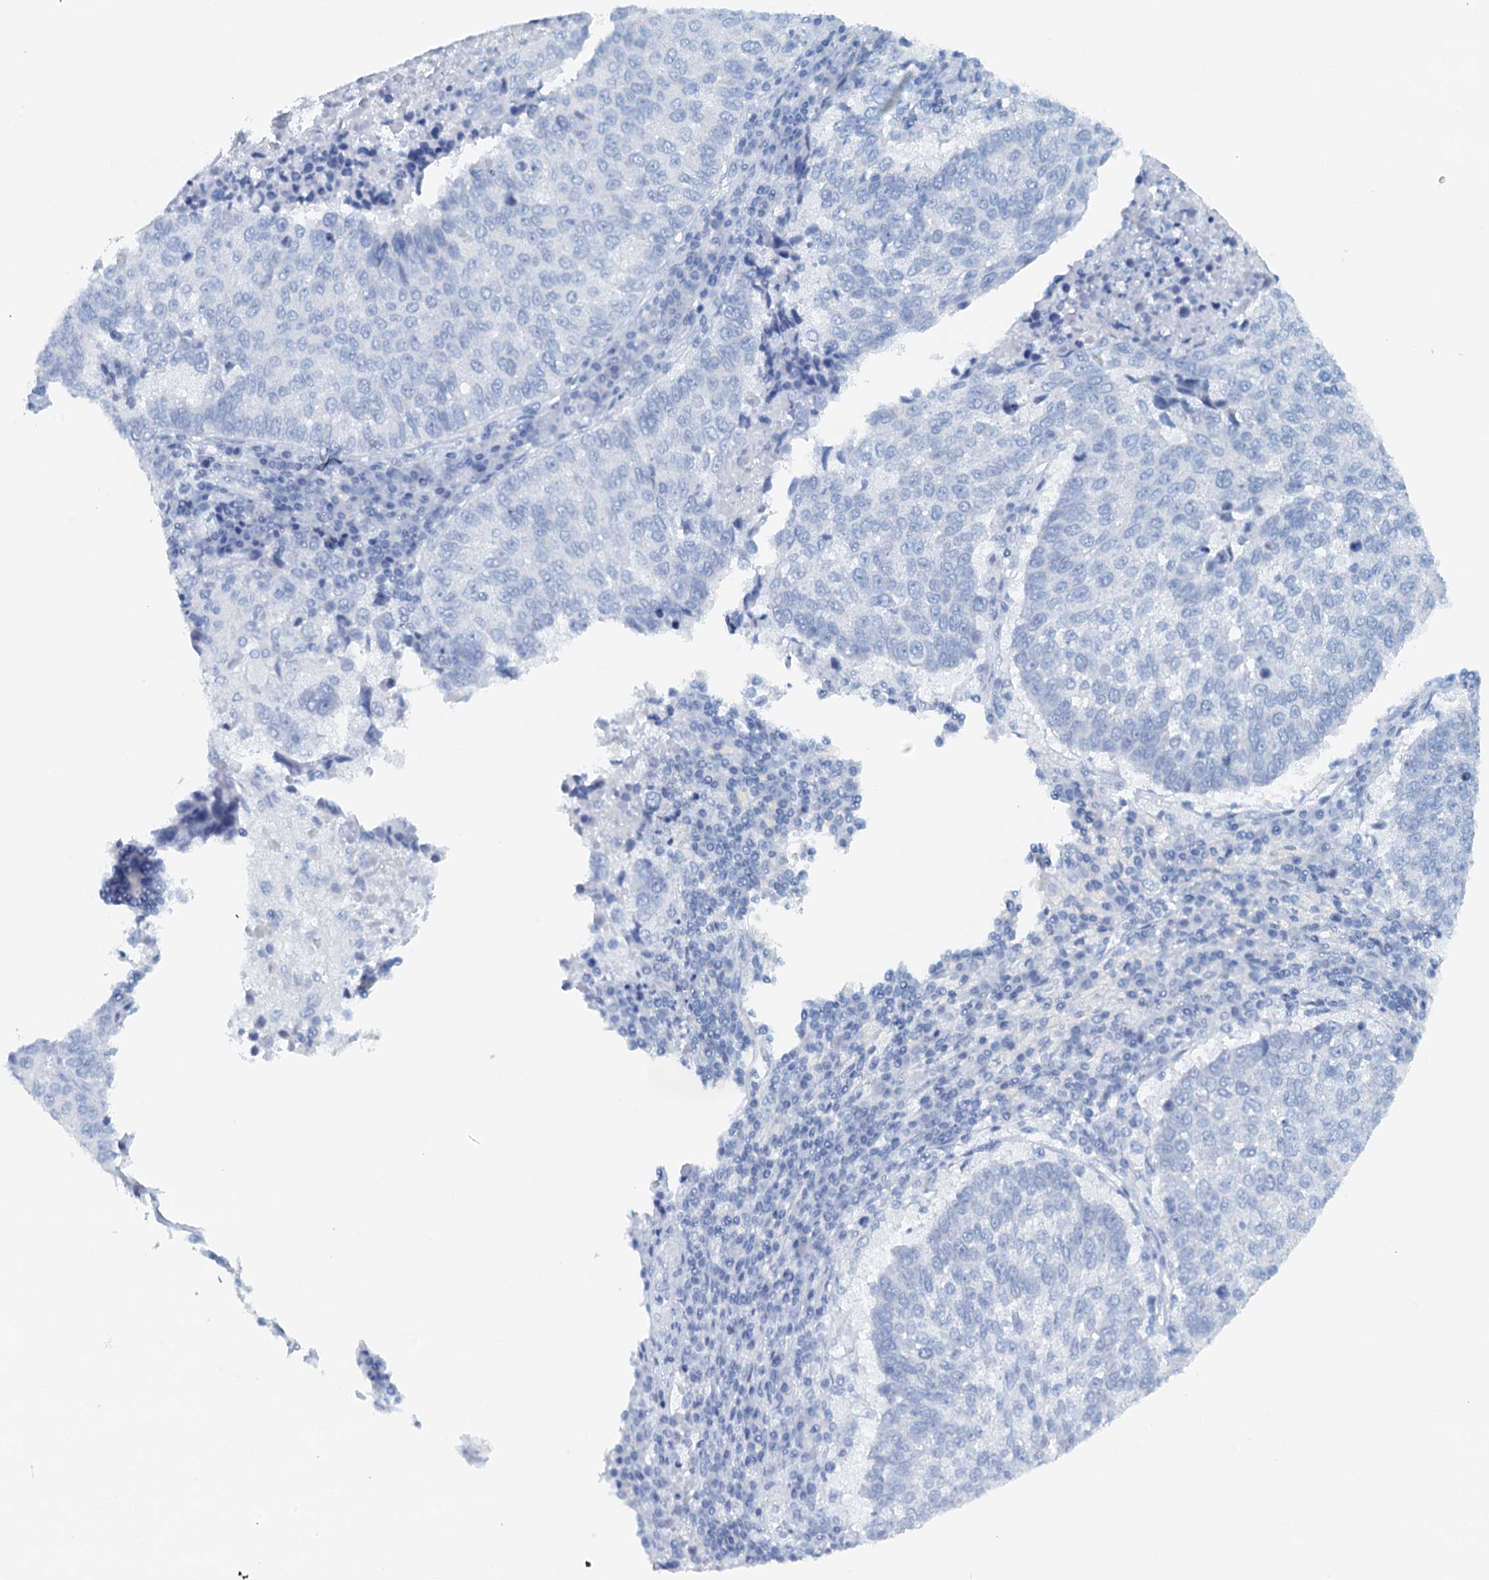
{"staining": {"intensity": "negative", "quantity": "none", "location": "none"}, "tissue": "lung cancer", "cell_type": "Tumor cells", "image_type": "cancer", "snomed": [{"axis": "morphology", "description": "Squamous cell carcinoma, NOS"}, {"axis": "topography", "description": "Lung"}], "caption": "This is an immunohistochemistry (IHC) image of human lung cancer. There is no positivity in tumor cells.", "gene": "DTD1", "patient": {"sex": "male", "age": 73}}